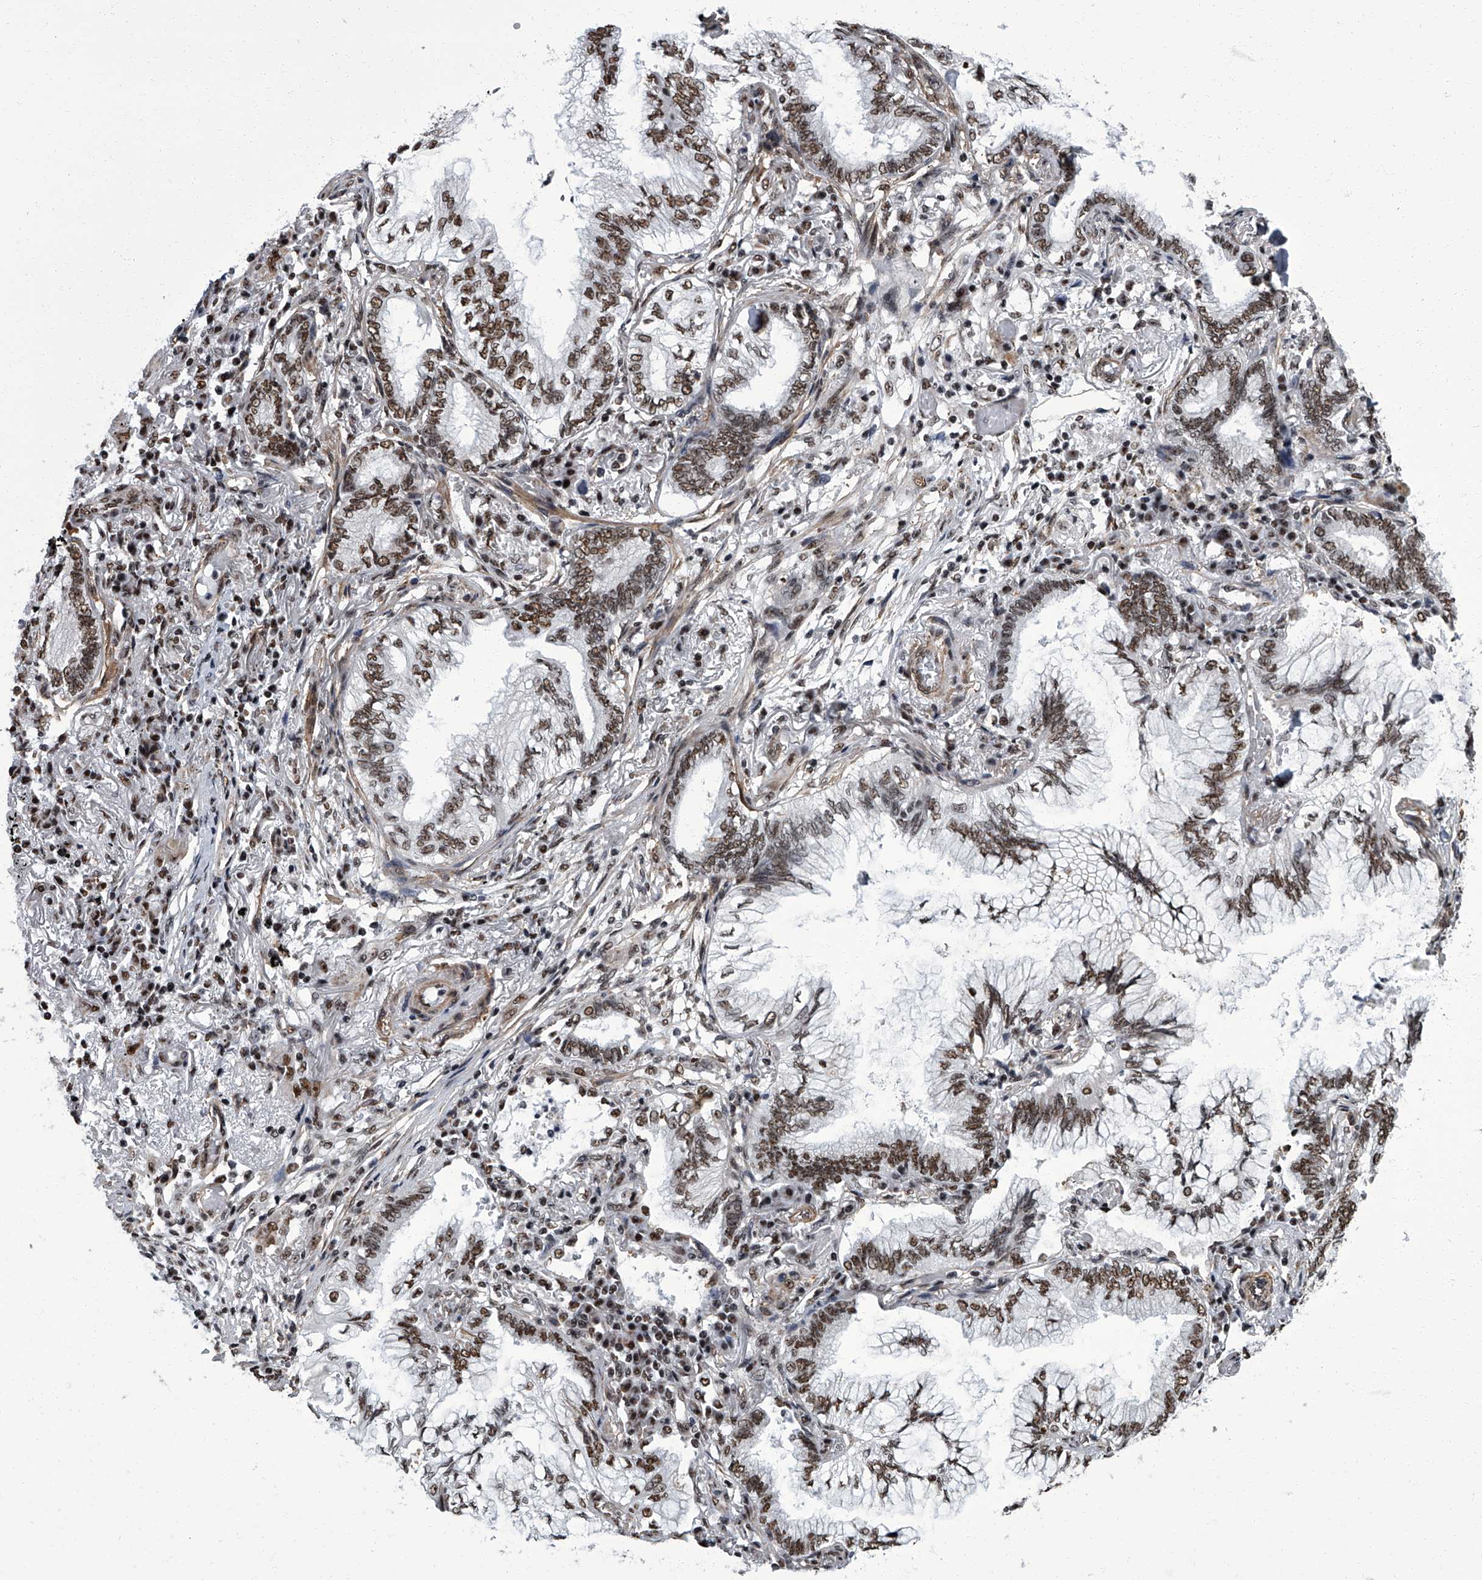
{"staining": {"intensity": "moderate", "quantity": ">75%", "location": "nuclear"}, "tissue": "lung cancer", "cell_type": "Tumor cells", "image_type": "cancer", "snomed": [{"axis": "morphology", "description": "Adenocarcinoma, NOS"}, {"axis": "topography", "description": "Lung"}], "caption": "Adenocarcinoma (lung) stained with a brown dye displays moderate nuclear positive expression in about >75% of tumor cells.", "gene": "ZNF518B", "patient": {"sex": "female", "age": 70}}